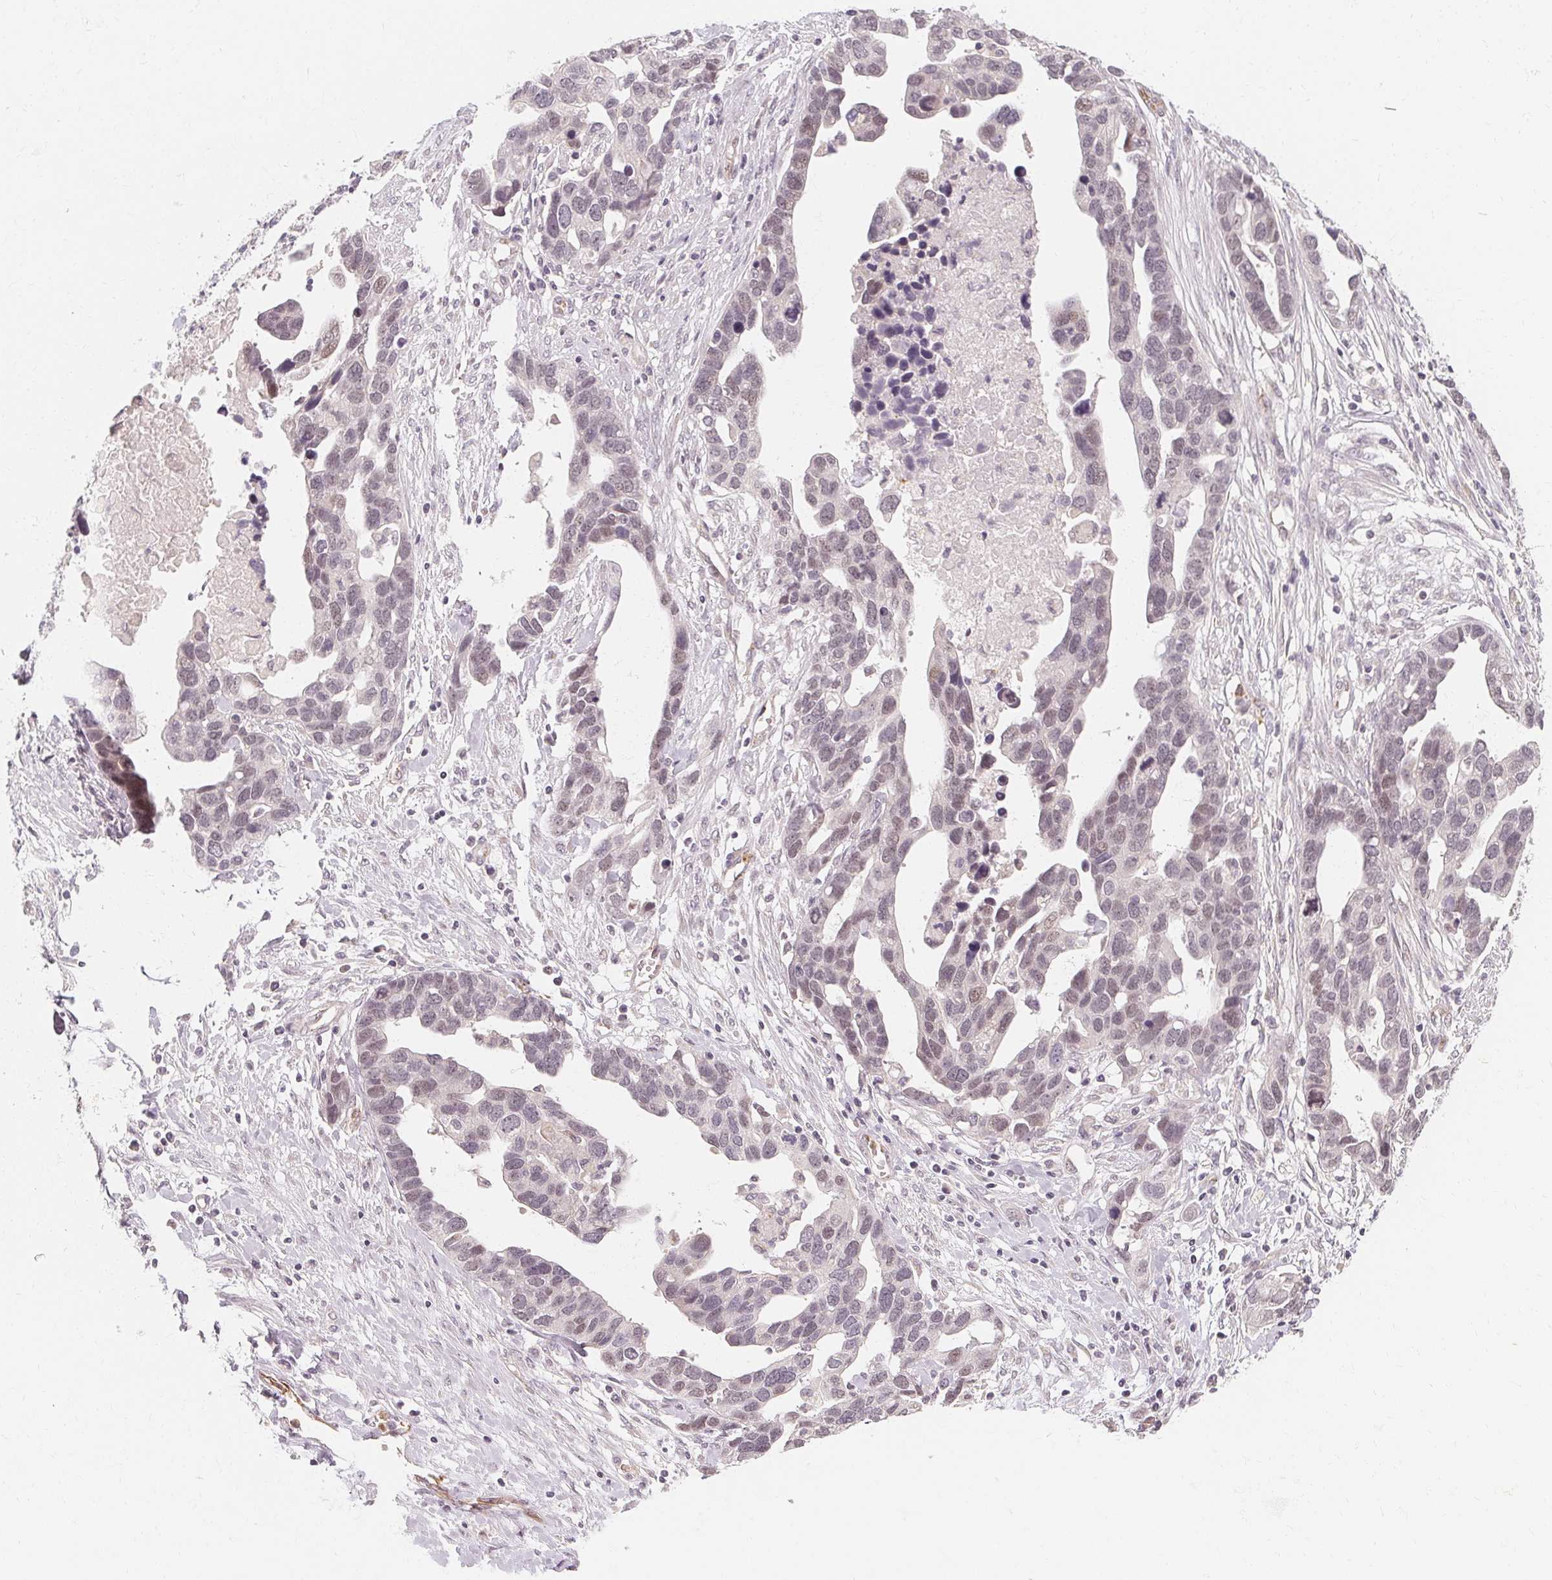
{"staining": {"intensity": "weak", "quantity": "<25%", "location": "nuclear"}, "tissue": "ovarian cancer", "cell_type": "Tumor cells", "image_type": "cancer", "snomed": [{"axis": "morphology", "description": "Cystadenocarcinoma, serous, NOS"}, {"axis": "topography", "description": "Ovary"}], "caption": "Immunohistochemical staining of ovarian serous cystadenocarcinoma reveals no significant expression in tumor cells.", "gene": "CLCNKB", "patient": {"sex": "female", "age": 54}}